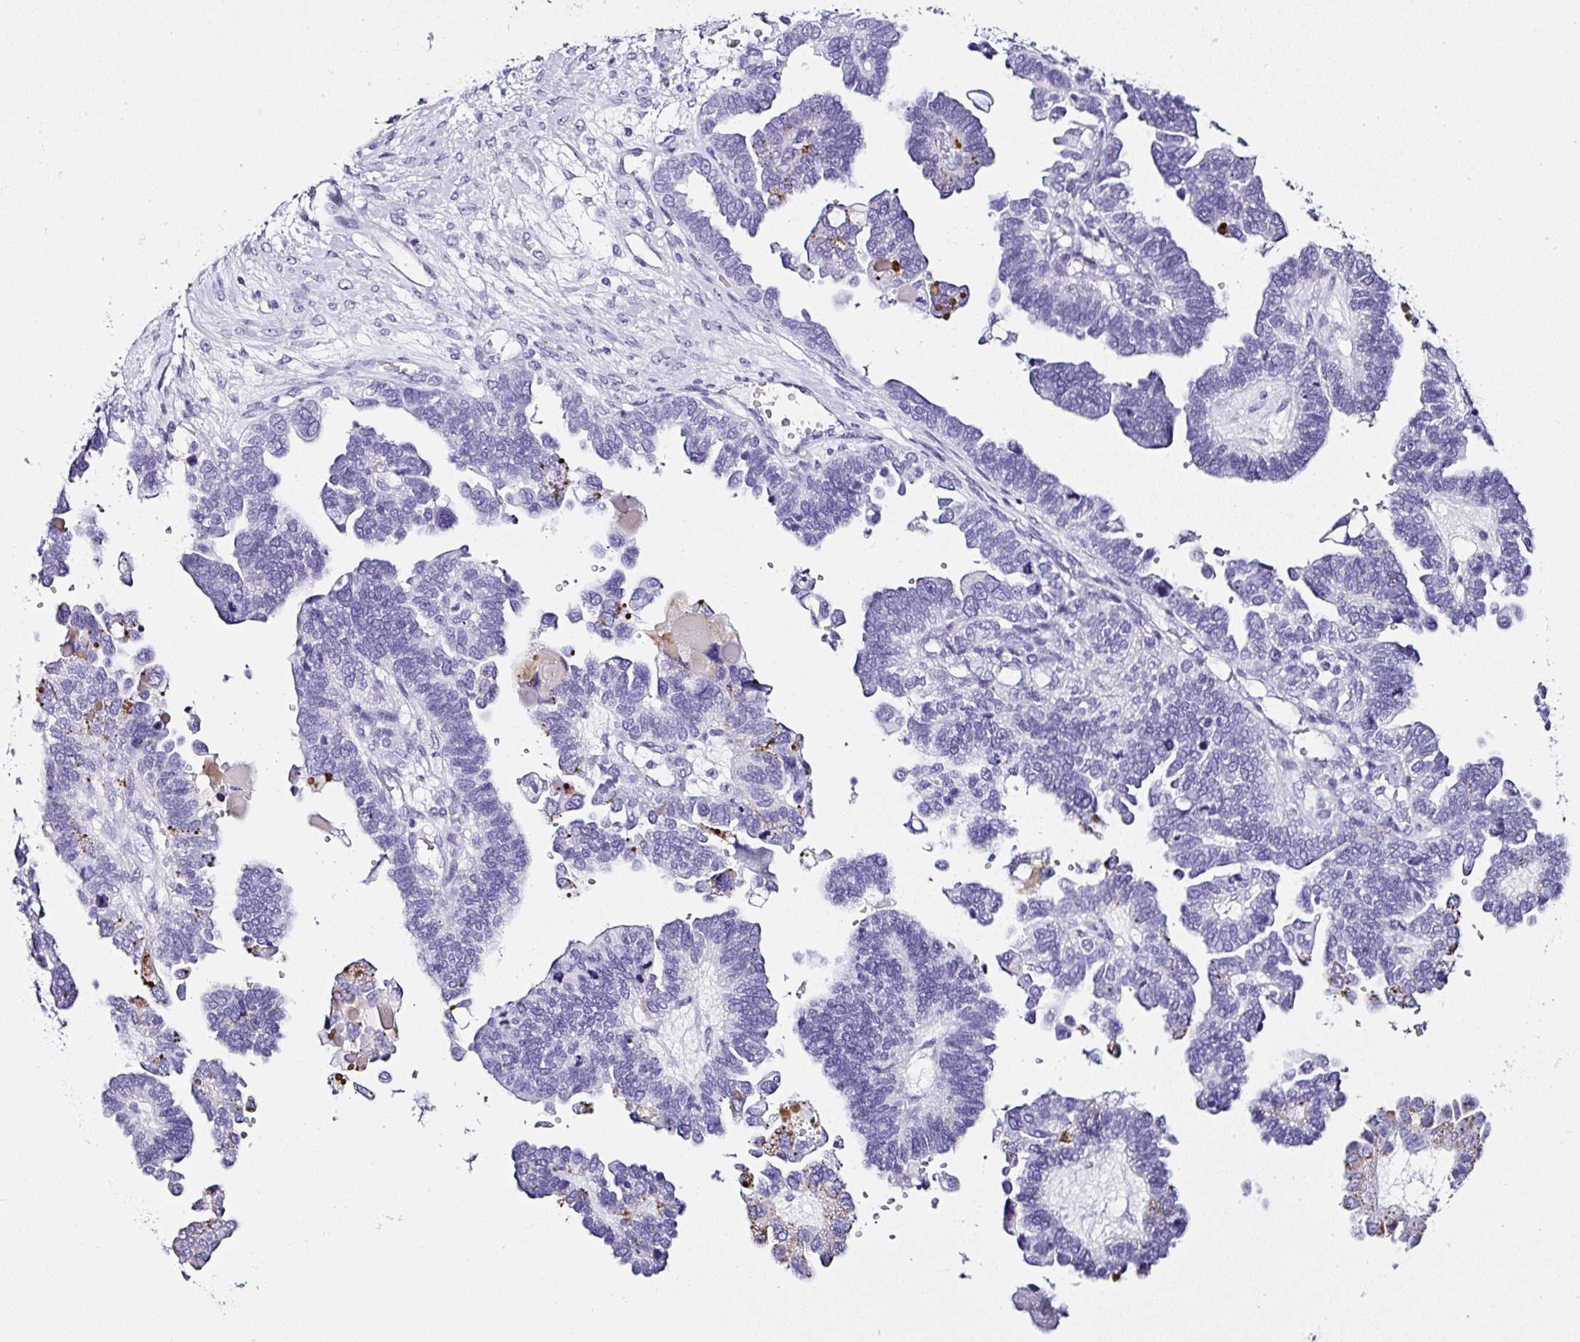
{"staining": {"intensity": "negative", "quantity": "none", "location": "none"}, "tissue": "ovarian cancer", "cell_type": "Tumor cells", "image_type": "cancer", "snomed": [{"axis": "morphology", "description": "Cystadenocarcinoma, serous, NOS"}, {"axis": "topography", "description": "Ovary"}], "caption": "Photomicrograph shows no protein staining in tumor cells of ovarian serous cystadenocarcinoma tissue.", "gene": "SERPINB3", "patient": {"sex": "female", "age": 51}}